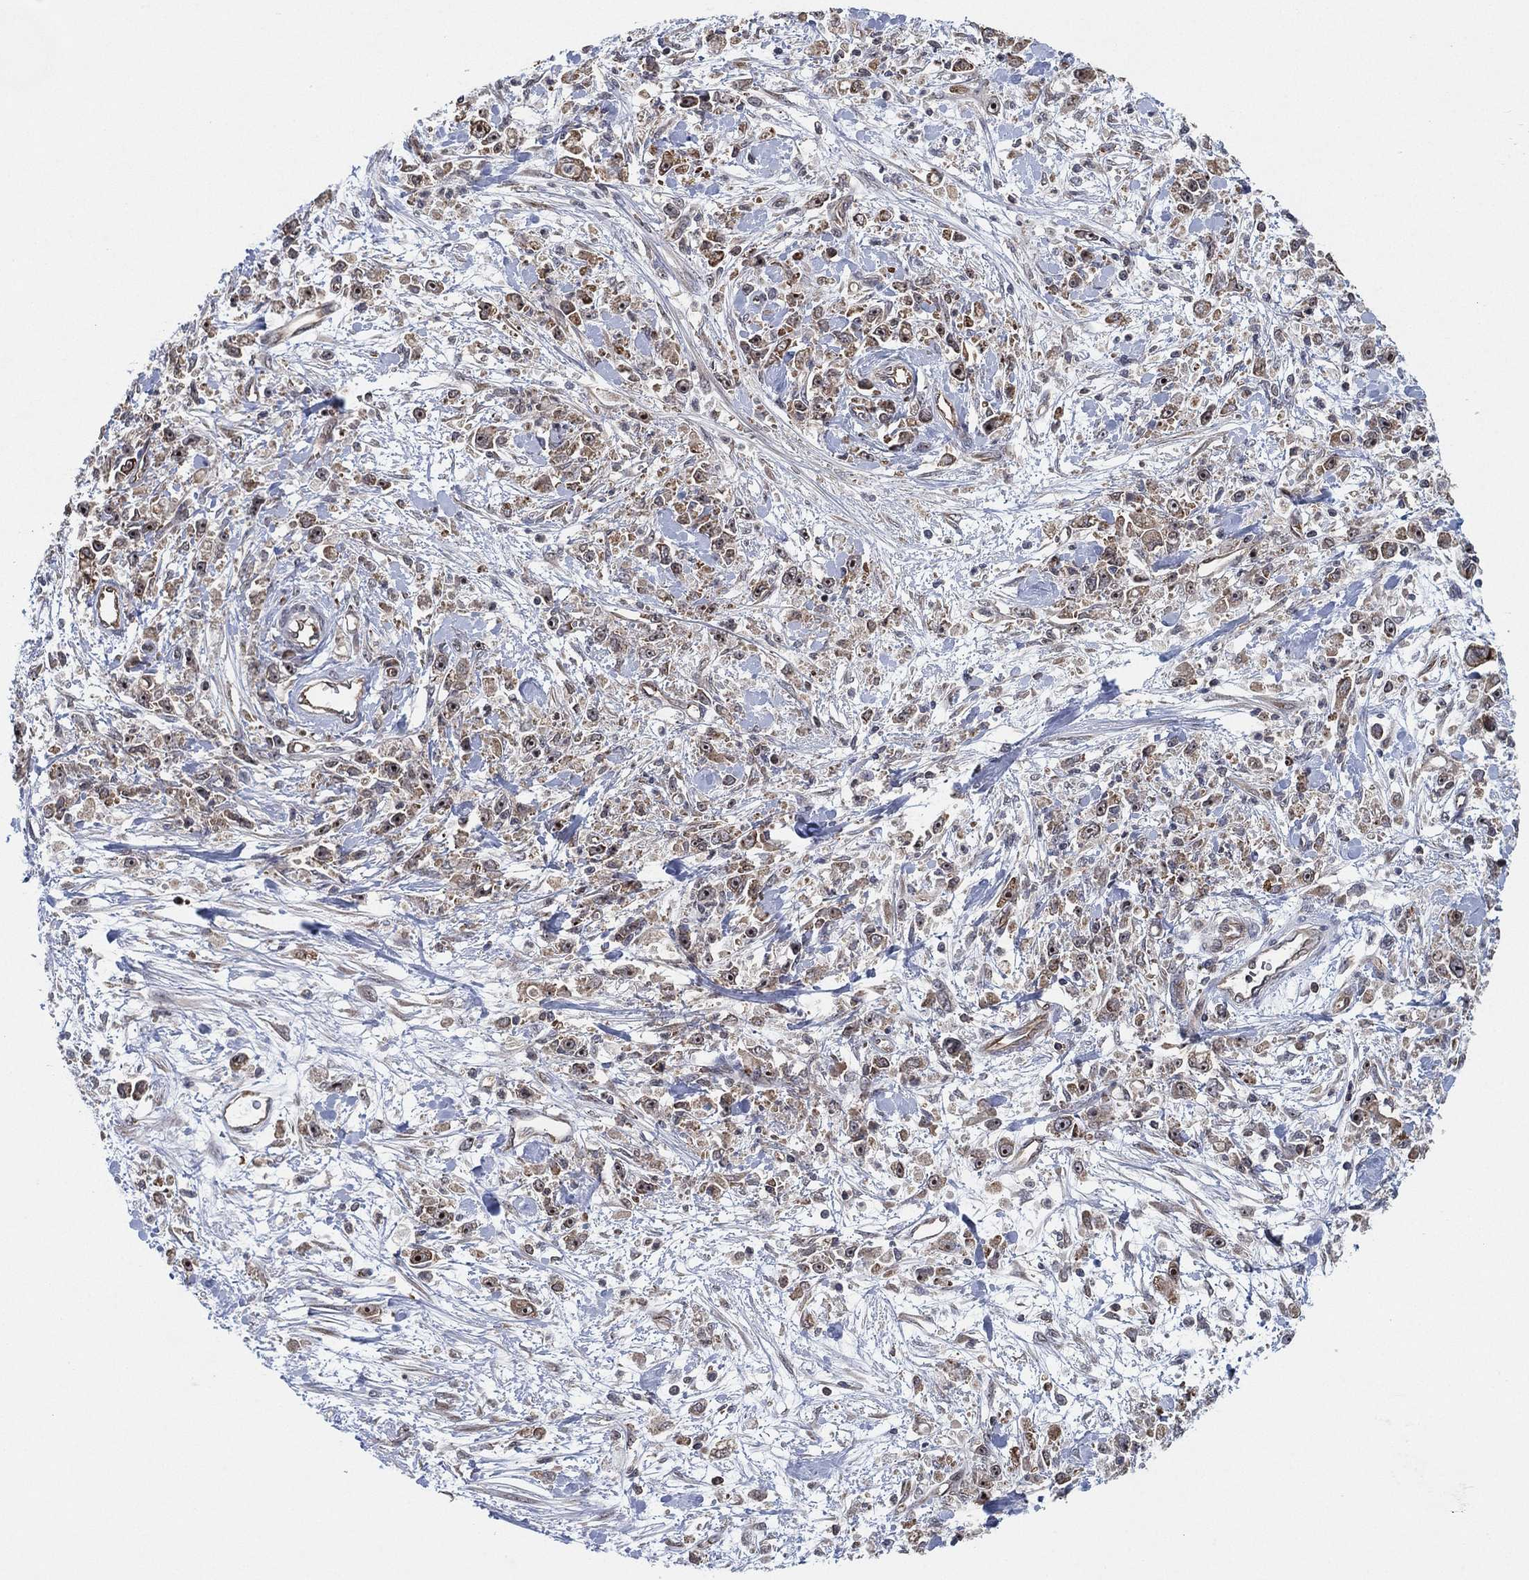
{"staining": {"intensity": "weak", "quantity": "25%-75%", "location": "cytoplasmic/membranous"}, "tissue": "stomach cancer", "cell_type": "Tumor cells", "image_type": "cancer", "snomed": [{"axis": "morphology", "description": "Adenocarcinoma, NOS"}, {"axis": "topography", "description": "Stomach"}], "caption": "Protein analysis of stomach adenocarcinoma tissue reveals weak cytoplasmic/membranous expression in approximately 25%-75% of tumor cells.", "gene": "TMCO1", "patient": {"sex": "female", "age": 59}}